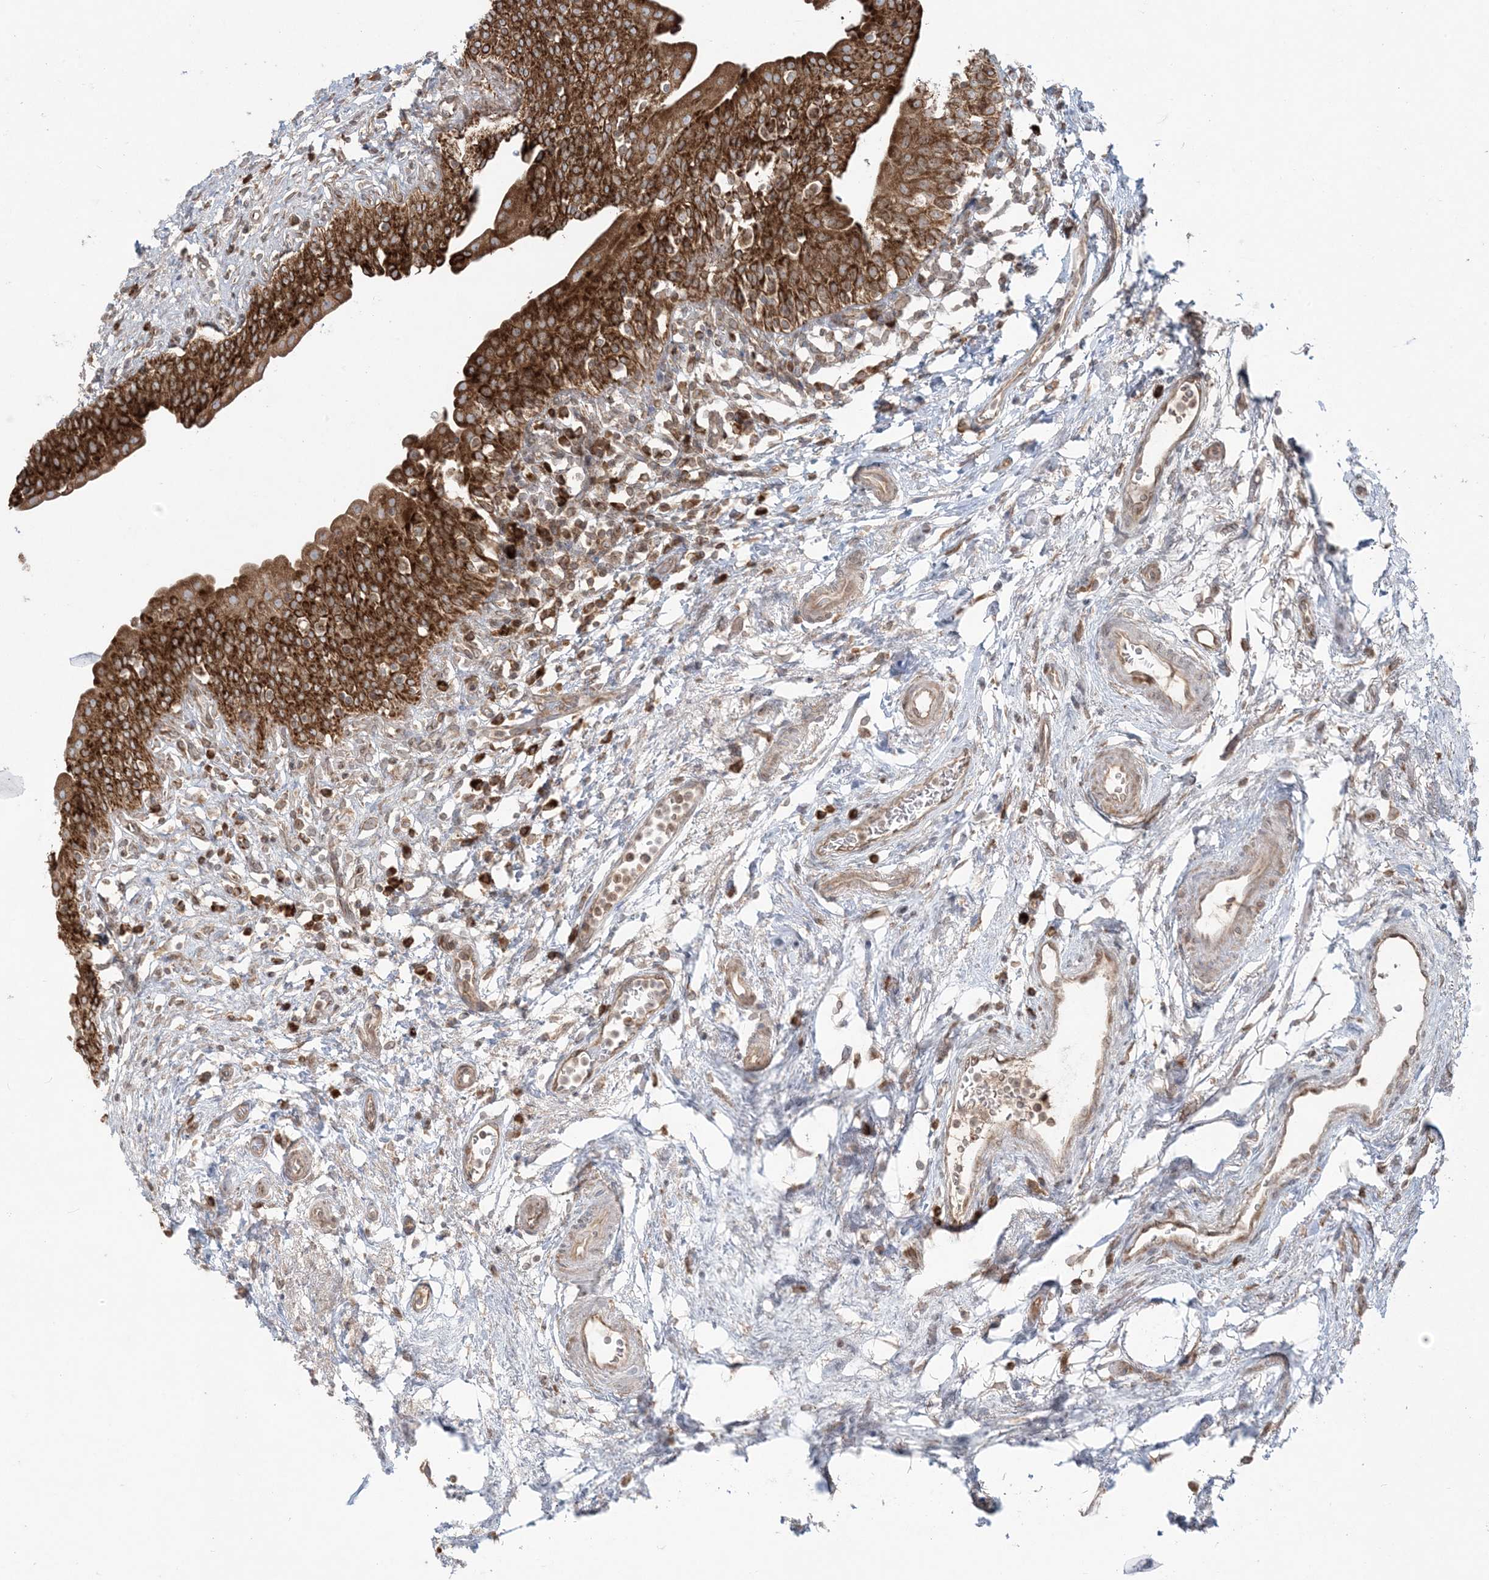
{"staining": {"intensity": "strong", "quantity": ">75%", "location": "cytoplasmic/membranous"}, "tissue": "urinary bladder", "cell_type": "Urothelial cells", "image_type": "normal", "snomed": [{"axis": "morphology", "description": "Normal tissue, NOS"}, {"axis": "topography", "description": "Urinary bladder"}], "caption": "Brown immunohistochemical staining in benign urinary bladder exhibits strong cytoplasmic/membranous expression in about >75% of urothelial cells. The protein of interest is stained brown, and the nuclei are stained in blue (DAB (3,3'-diaminobenzidine) IHC with brightfield microscopy, high magnification).", "gene": "UBXN4", "patient": {"sex": "male", "age": 83}}